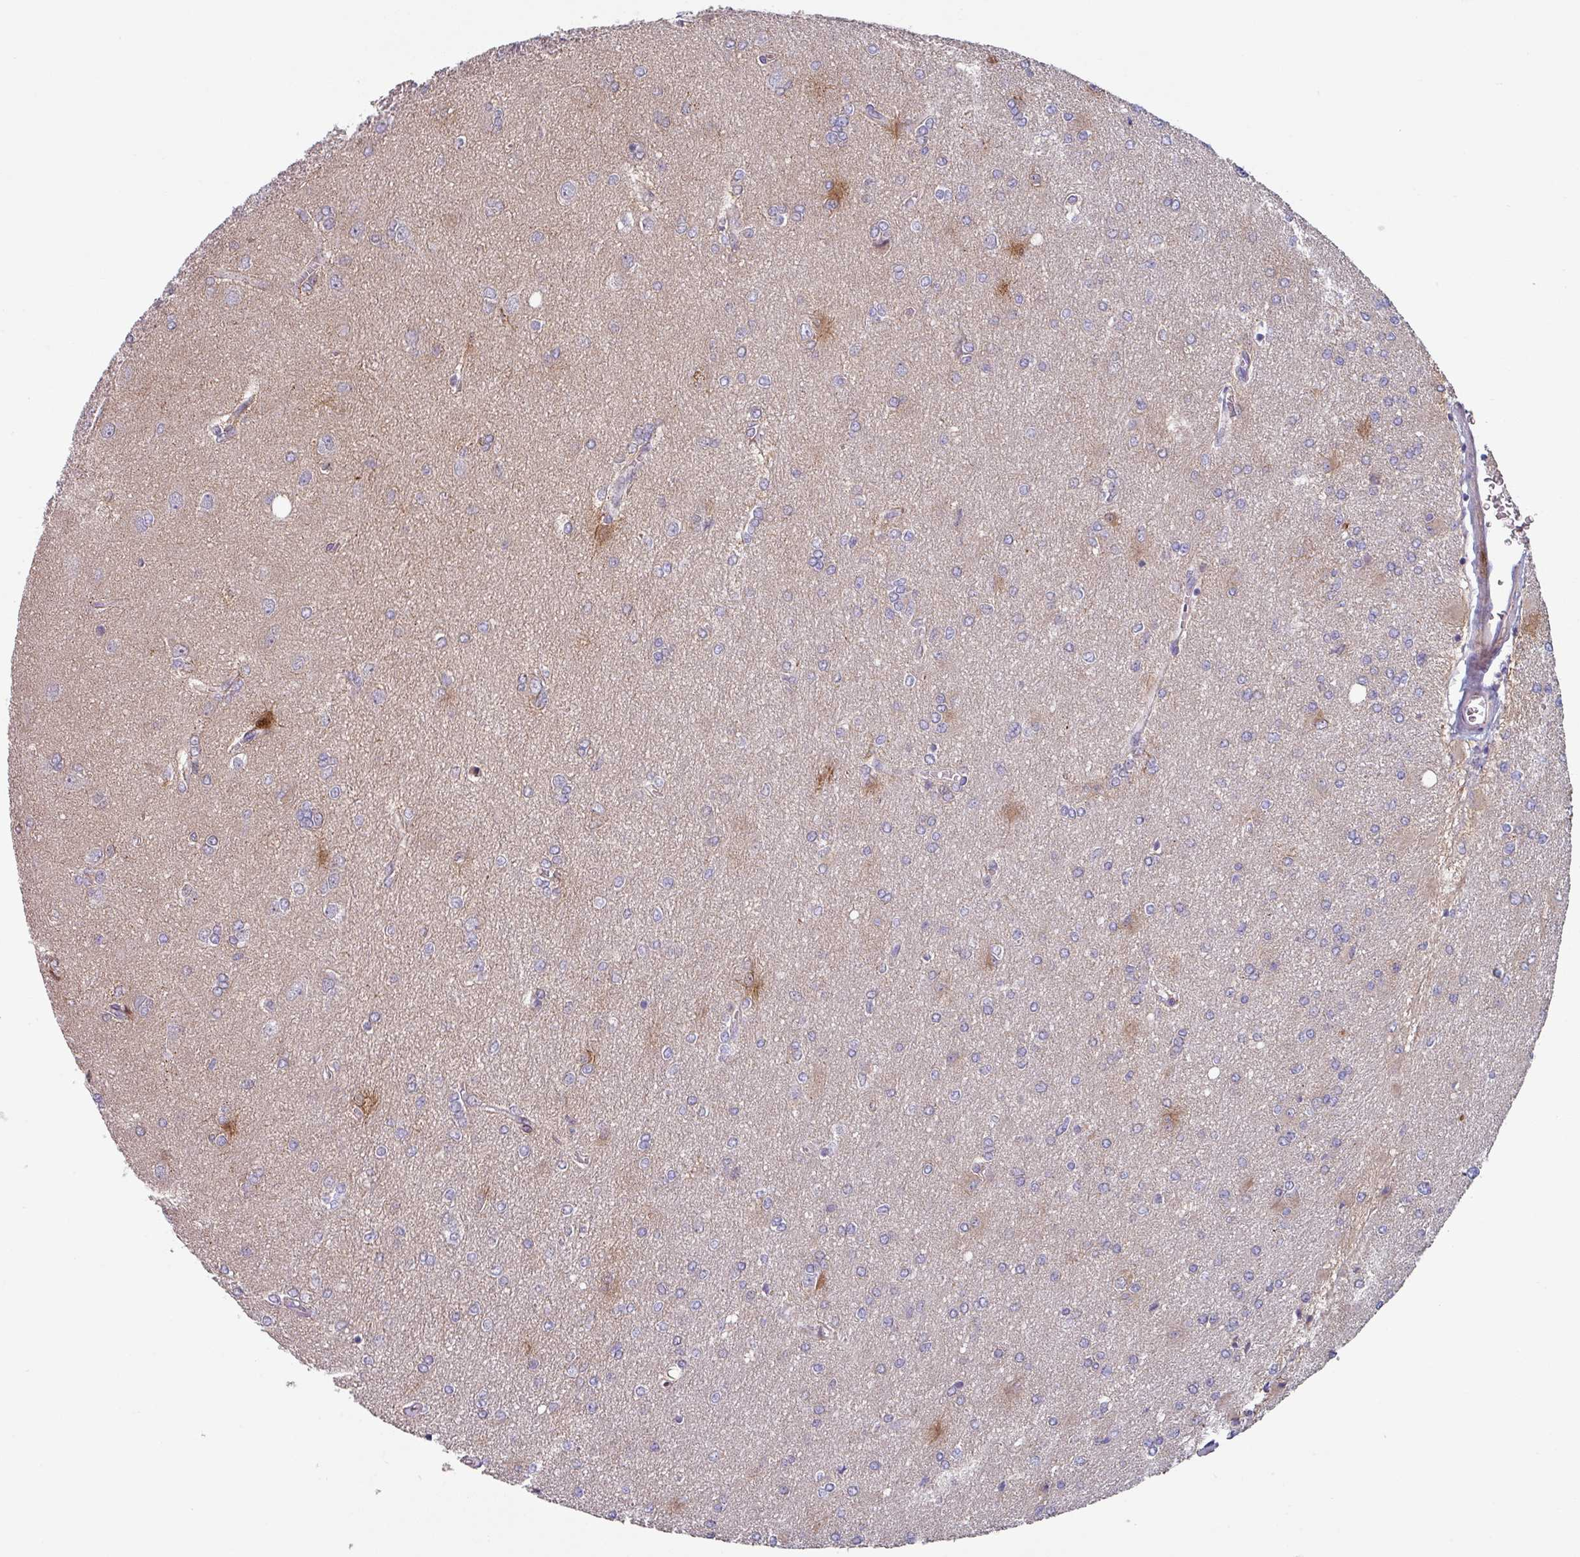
{"staining": {"intensity": "negative", "quantity": "none", "location": "none"}, "tissue": "glioma", "cell_type": "Tumor cells", "image_type": "cancer", "snomed": [{"axis": "morphology", "description": "Glioma, malignant, High grade"}, {"axis": "topography", "description": "Brain"}], "caption": "IHC of glioma shows no positivity in tumor cells.", "gene": "TMEM132A", "patient": {"sex": "male", "age": 67}}